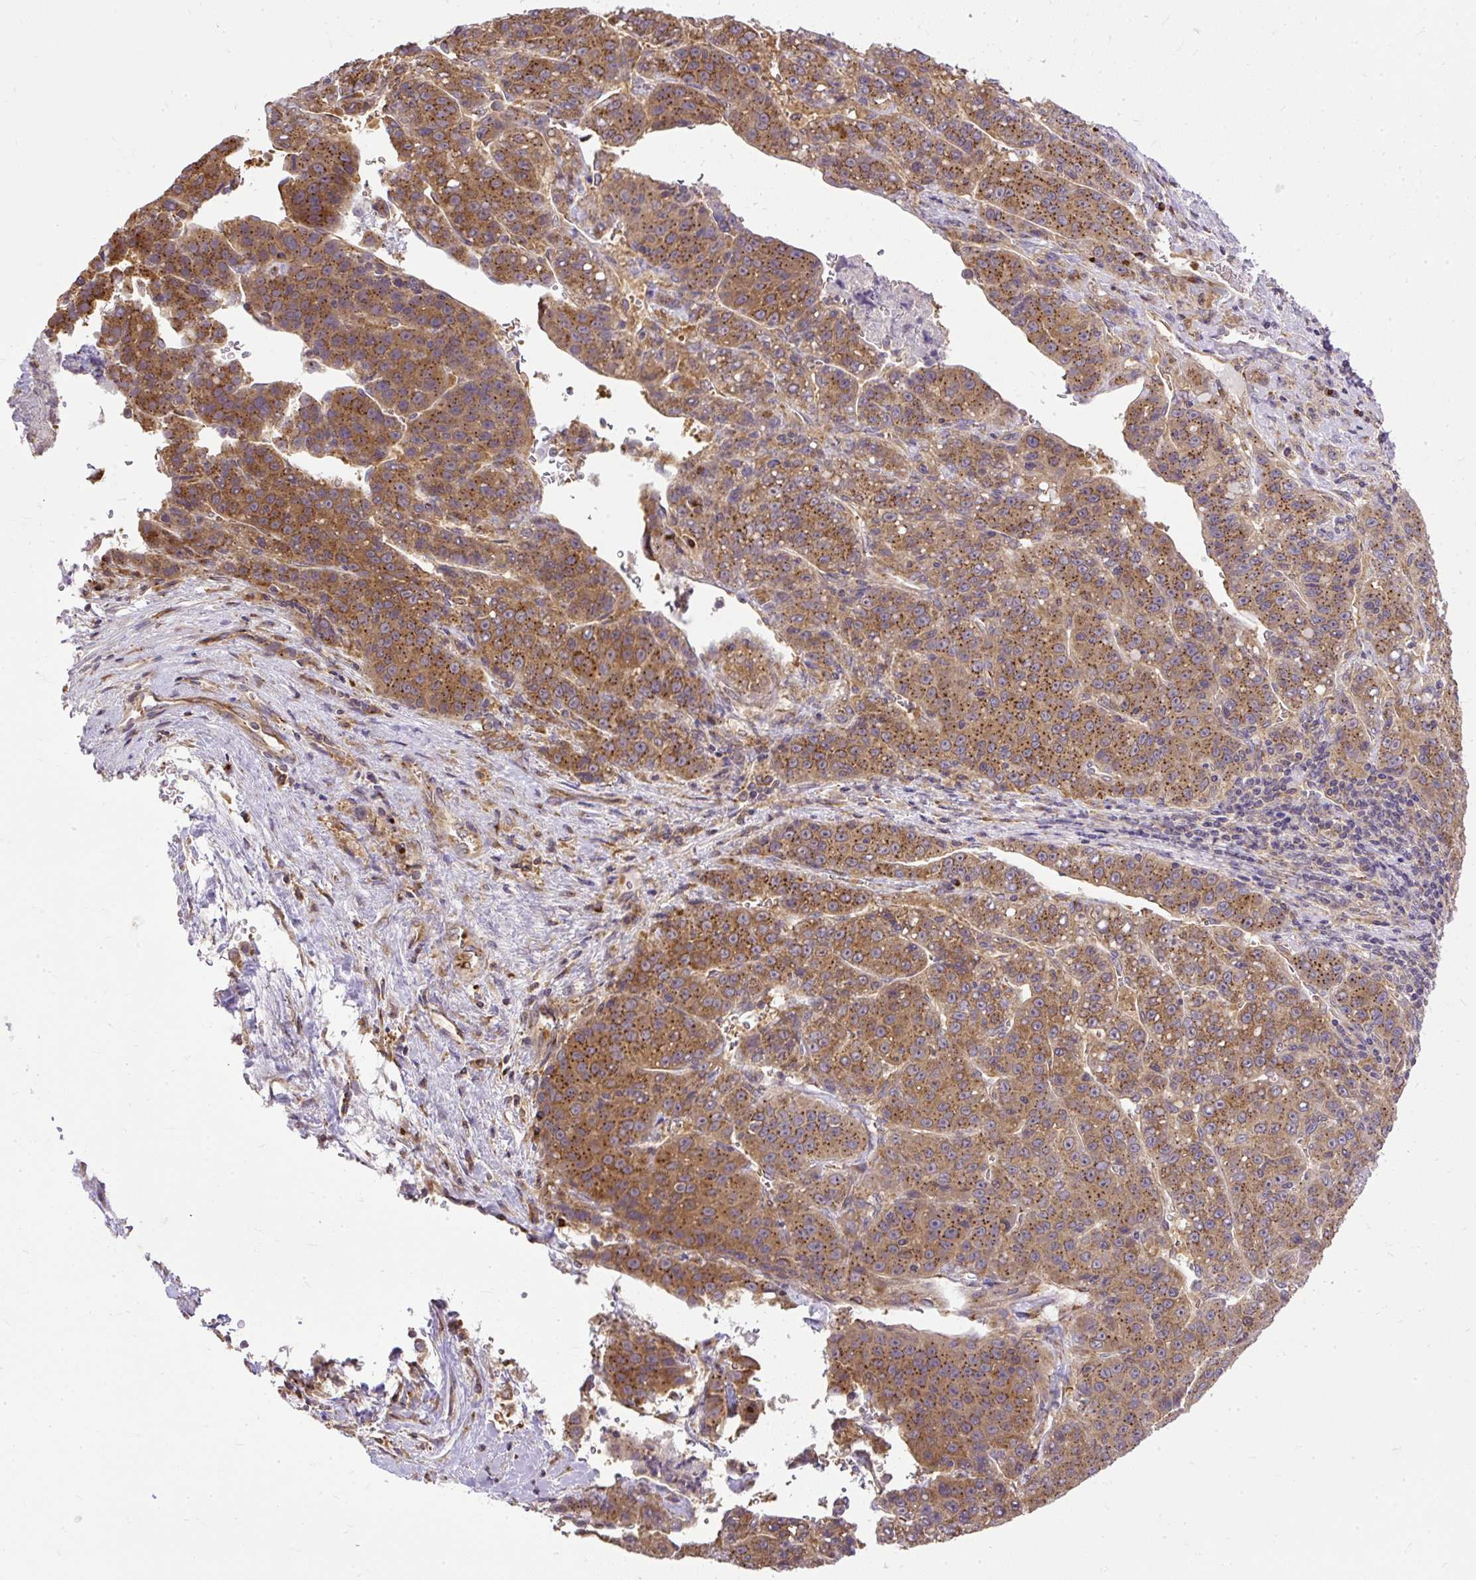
{"staining": {"intensity": "moderate", "quantity": ">75%", "location": "cytoplasmic/membranous"}, "tissue": "liver cancer", "cell_type": "Tumor cells", "image_type": "cancer", "snomed": [{"axis": "morphology", "description": "Carcinoma, Hepatocellular, NOS"}, {"axis": "topography", "description": "Liver"}], "caption": "The image demonstrates a brown stain indicating the presence of a protein in the cytoplasmic/membranous of tumor cells in hepatocellular carcinoma (liver).", "gene": "SMC4", "patient": {"sex": "female", "age": 53}}